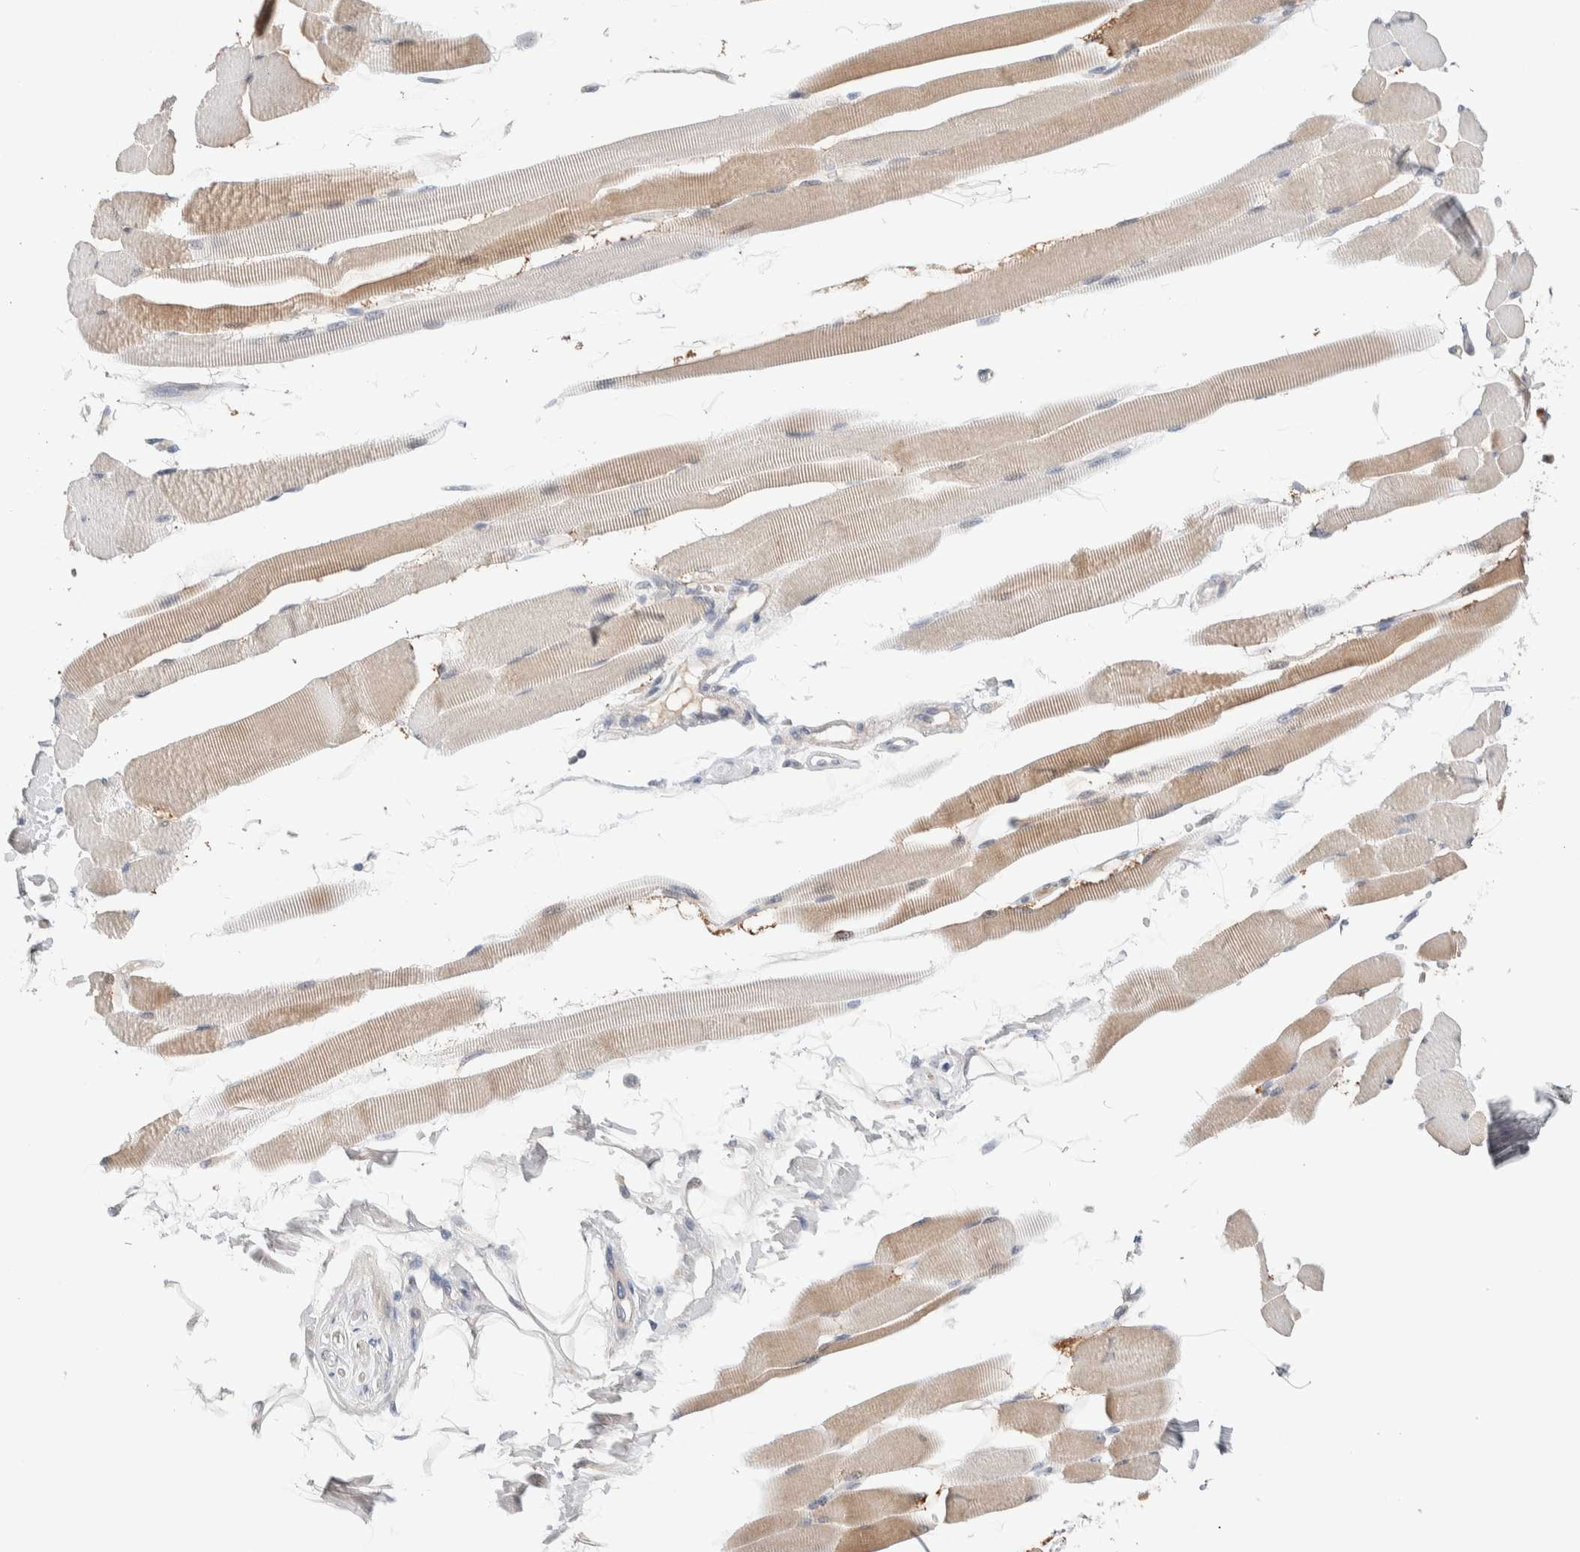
{"staining": {"intensity": "moderate", "quantity": "25%-75%", "location": "cytoplasmic/membranous"}, "tissue": "skeletal muscle", "cell_type": "Myocytes", "image_type": "normal", "snomed": [{"axis": "morphology", "description": "Normal tissue, NOS"}, {"axis": "topography", "description": "Skeletal muscle"}, {"axis": "topography", "description": "Peripheral nerve tissue"}], "caption": "This photomicrograph shows benign skeletal muscle stained with immunohistochemistry (IHC) to label a protein in brown. The cytoplasmic/membranous of myocytes show moderate positivity for the protein. Nuclei are counter-stained blue.", "gene": "DNAJB6", "patient": {"sex": "female", "age": 84}}